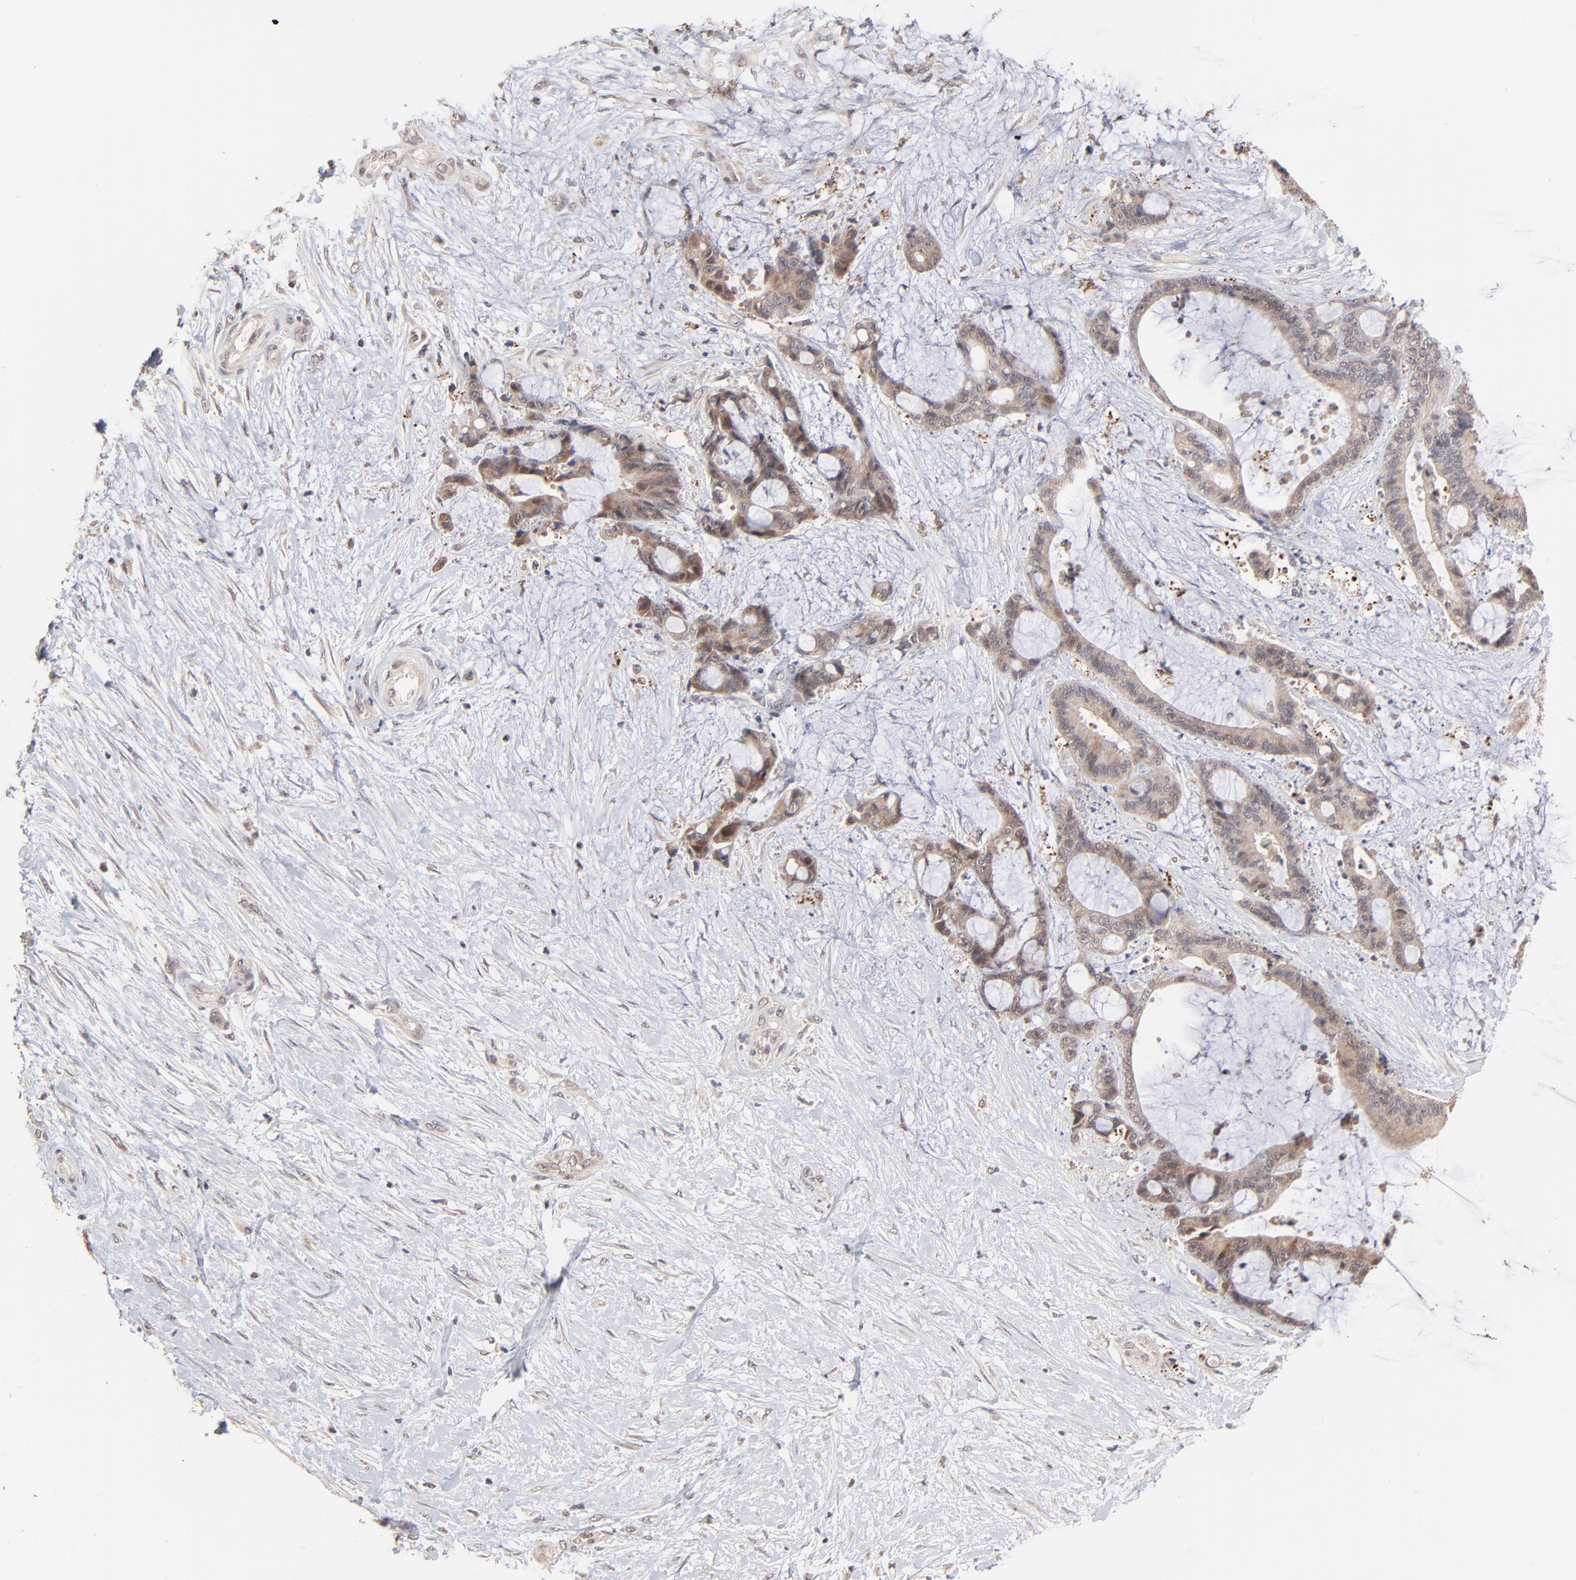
{"staining": {"intensity": "moderate", "quantity": "25%-75%", "location": "cytoplasmic/membranous,nuclear"}, "tissue": "liver cancer", "cell_type": "Tumor cells", "image_type": "cancer", "snomed": [{"axis": "morphology", "description": "Cholangiocarcinoma"}, {"axis": "topography", "description": "Liver"}], "caption": "Protein expression analysis of human liver cholangiocarcinoma reveals moderate cytoplasmic/membranous and nuclear positivity in about 25%-75% of tumor cells.", "gene": "MSL2", "patient": {"sex": "female", "age": 73}}